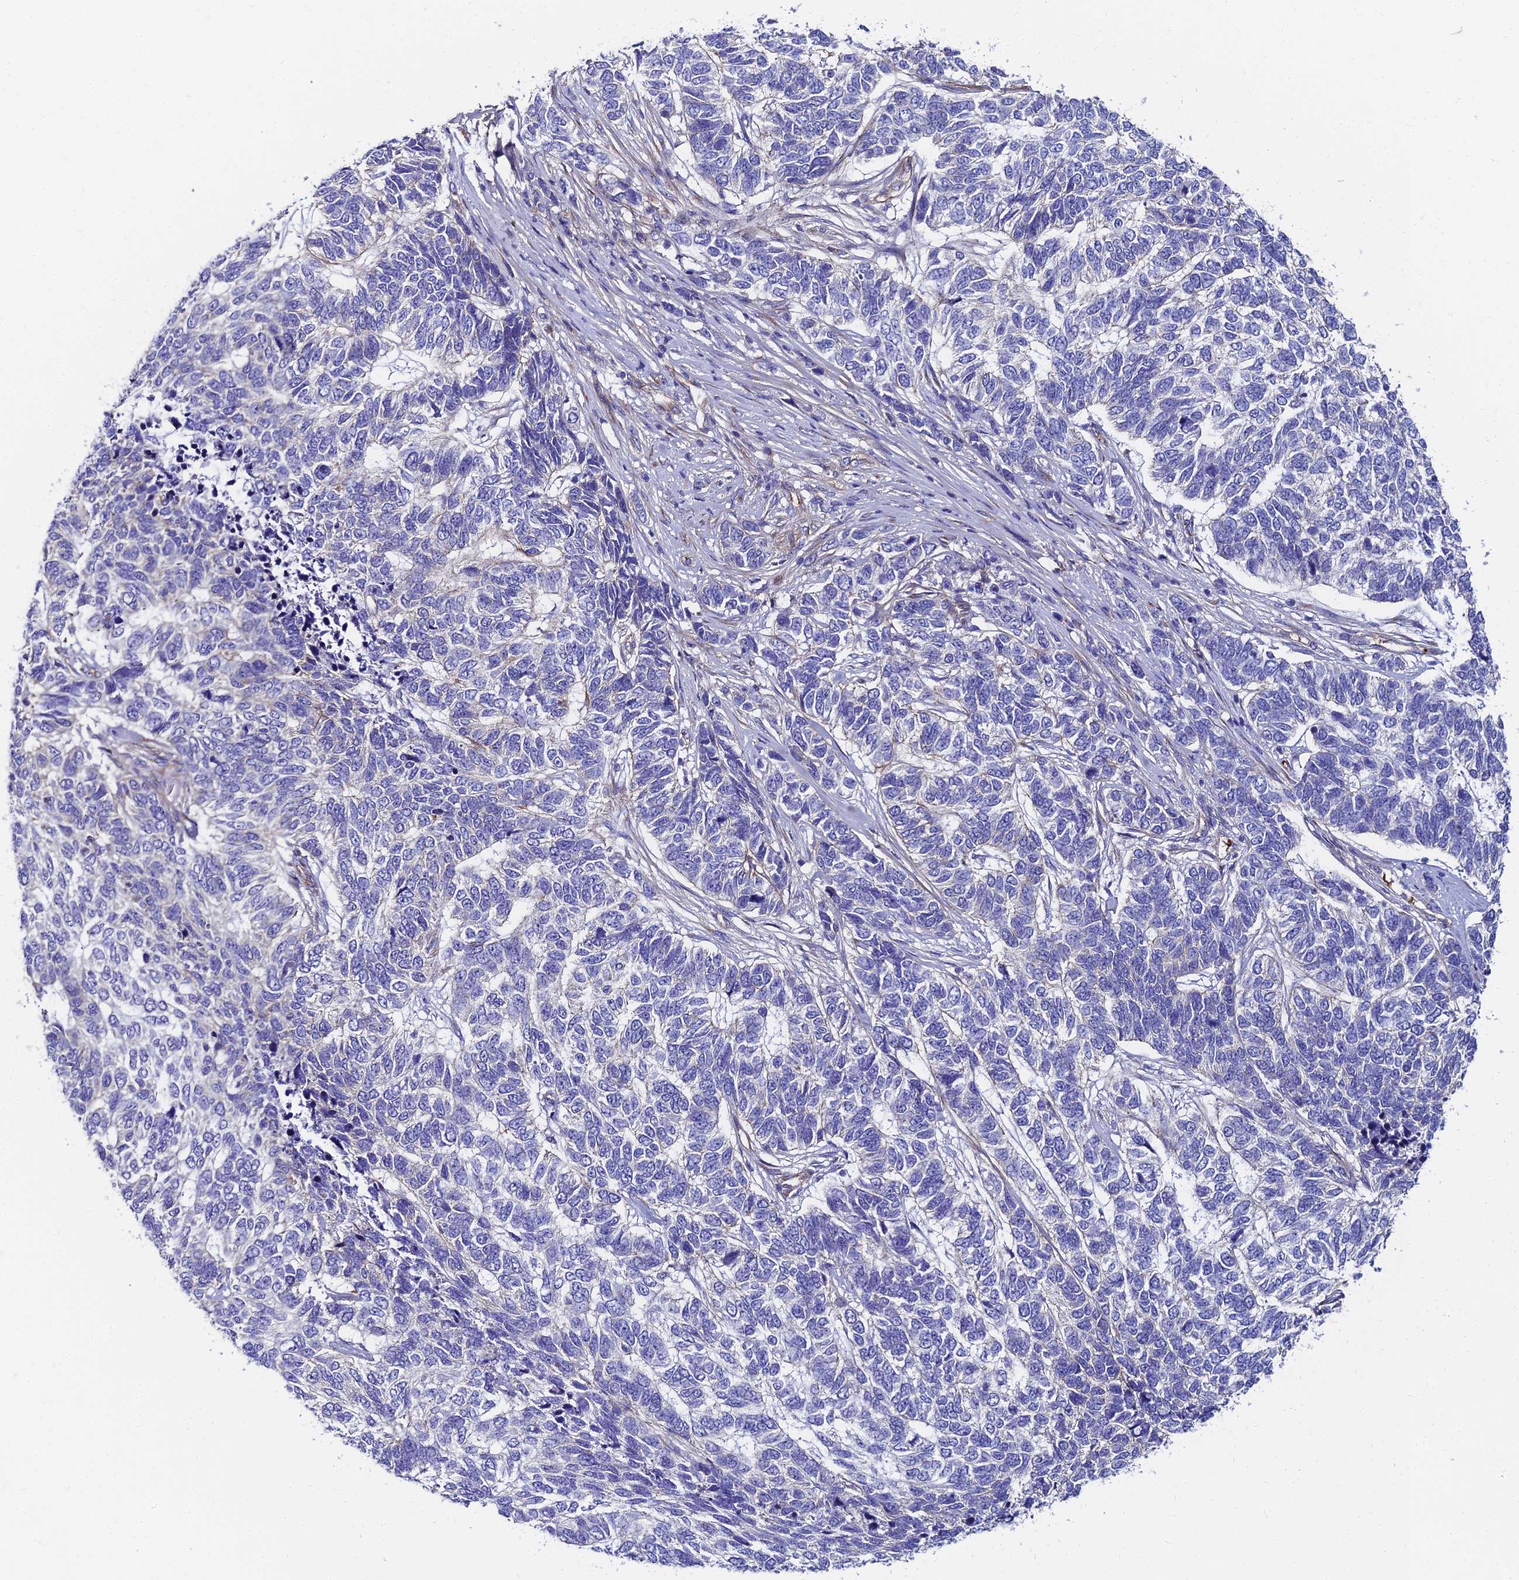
{"staining": {"intensity": "negative", "quantity": "none", "location": "none"}, "tissue": "skin cancer", "cell_type": "Tumor cells", "image_type": "cancer", "snomed": [{"axis": "morphology", "description": "Basal cell carcinoma"}, {"axis": "topography", "description": "Skin"}], "caption": "Protein analysis of basal cell carcinoma (skin) shows no significant positivity in tumor cells.", "gene": "ADGRF3", "patient": {"sex": "female", "age": 65}}